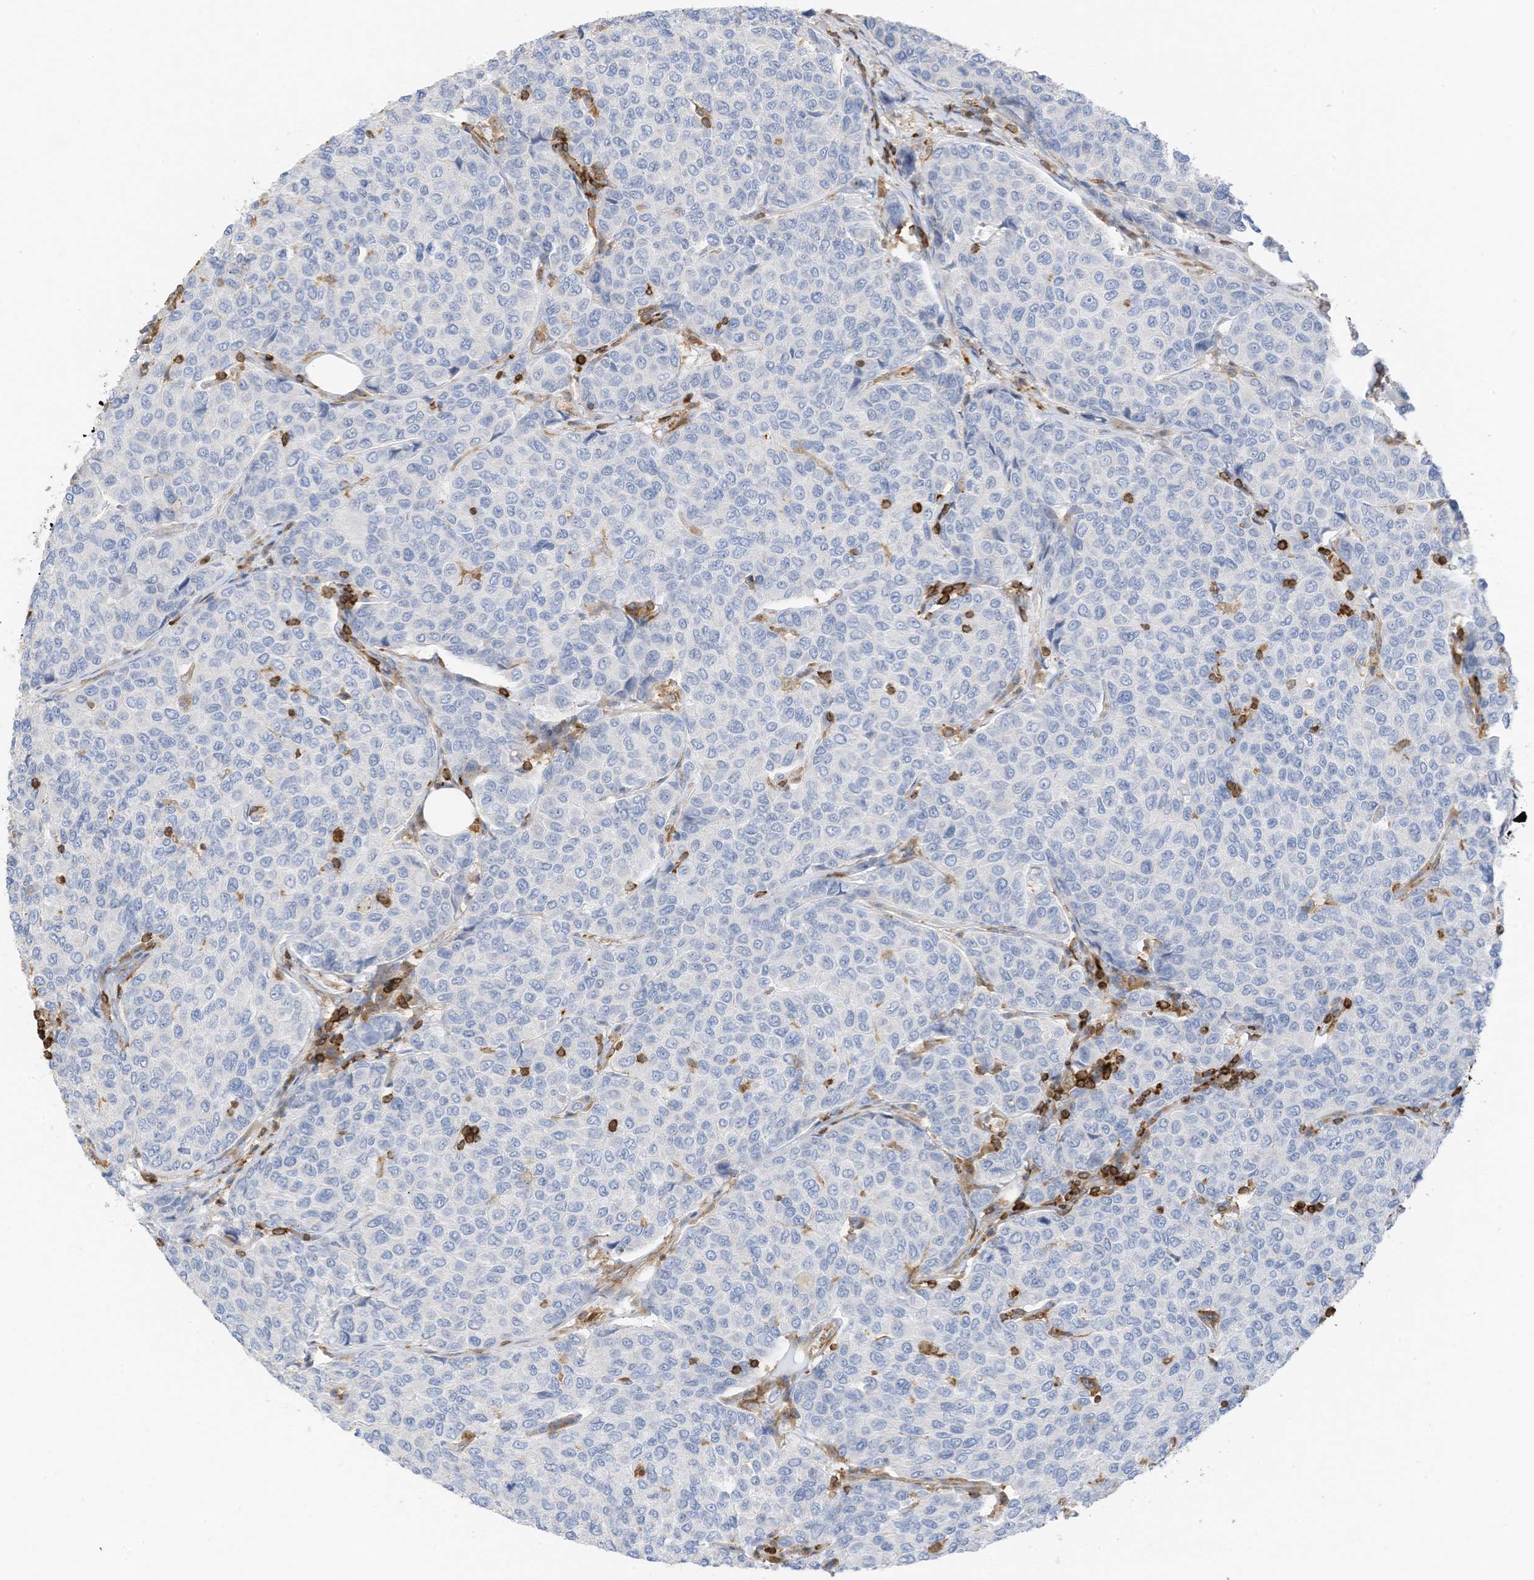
{"staining": {"intensity": "negative", "quantity": "none", "location": "none"}, "tissue": "breast cancer", "cell_type": "Tumor cells", "image_type": "cancer", "snomed": [{"axis": "morphology", "description": "Duct carcinoma"}, {"axis": "topography", "description": "Breast"}], "caption": "Micrograph shows no significant protein expression in tumor cells of breast cancer (invasive ductal carcinoma). Brightfield microscopy of immunohistochemistry (IHC) stained with DAB (brown) and hematoxylin (blue), captured at high magnification.", "gene": "ARHGAP25", "patient": {"sex": "female", "age": 55}}